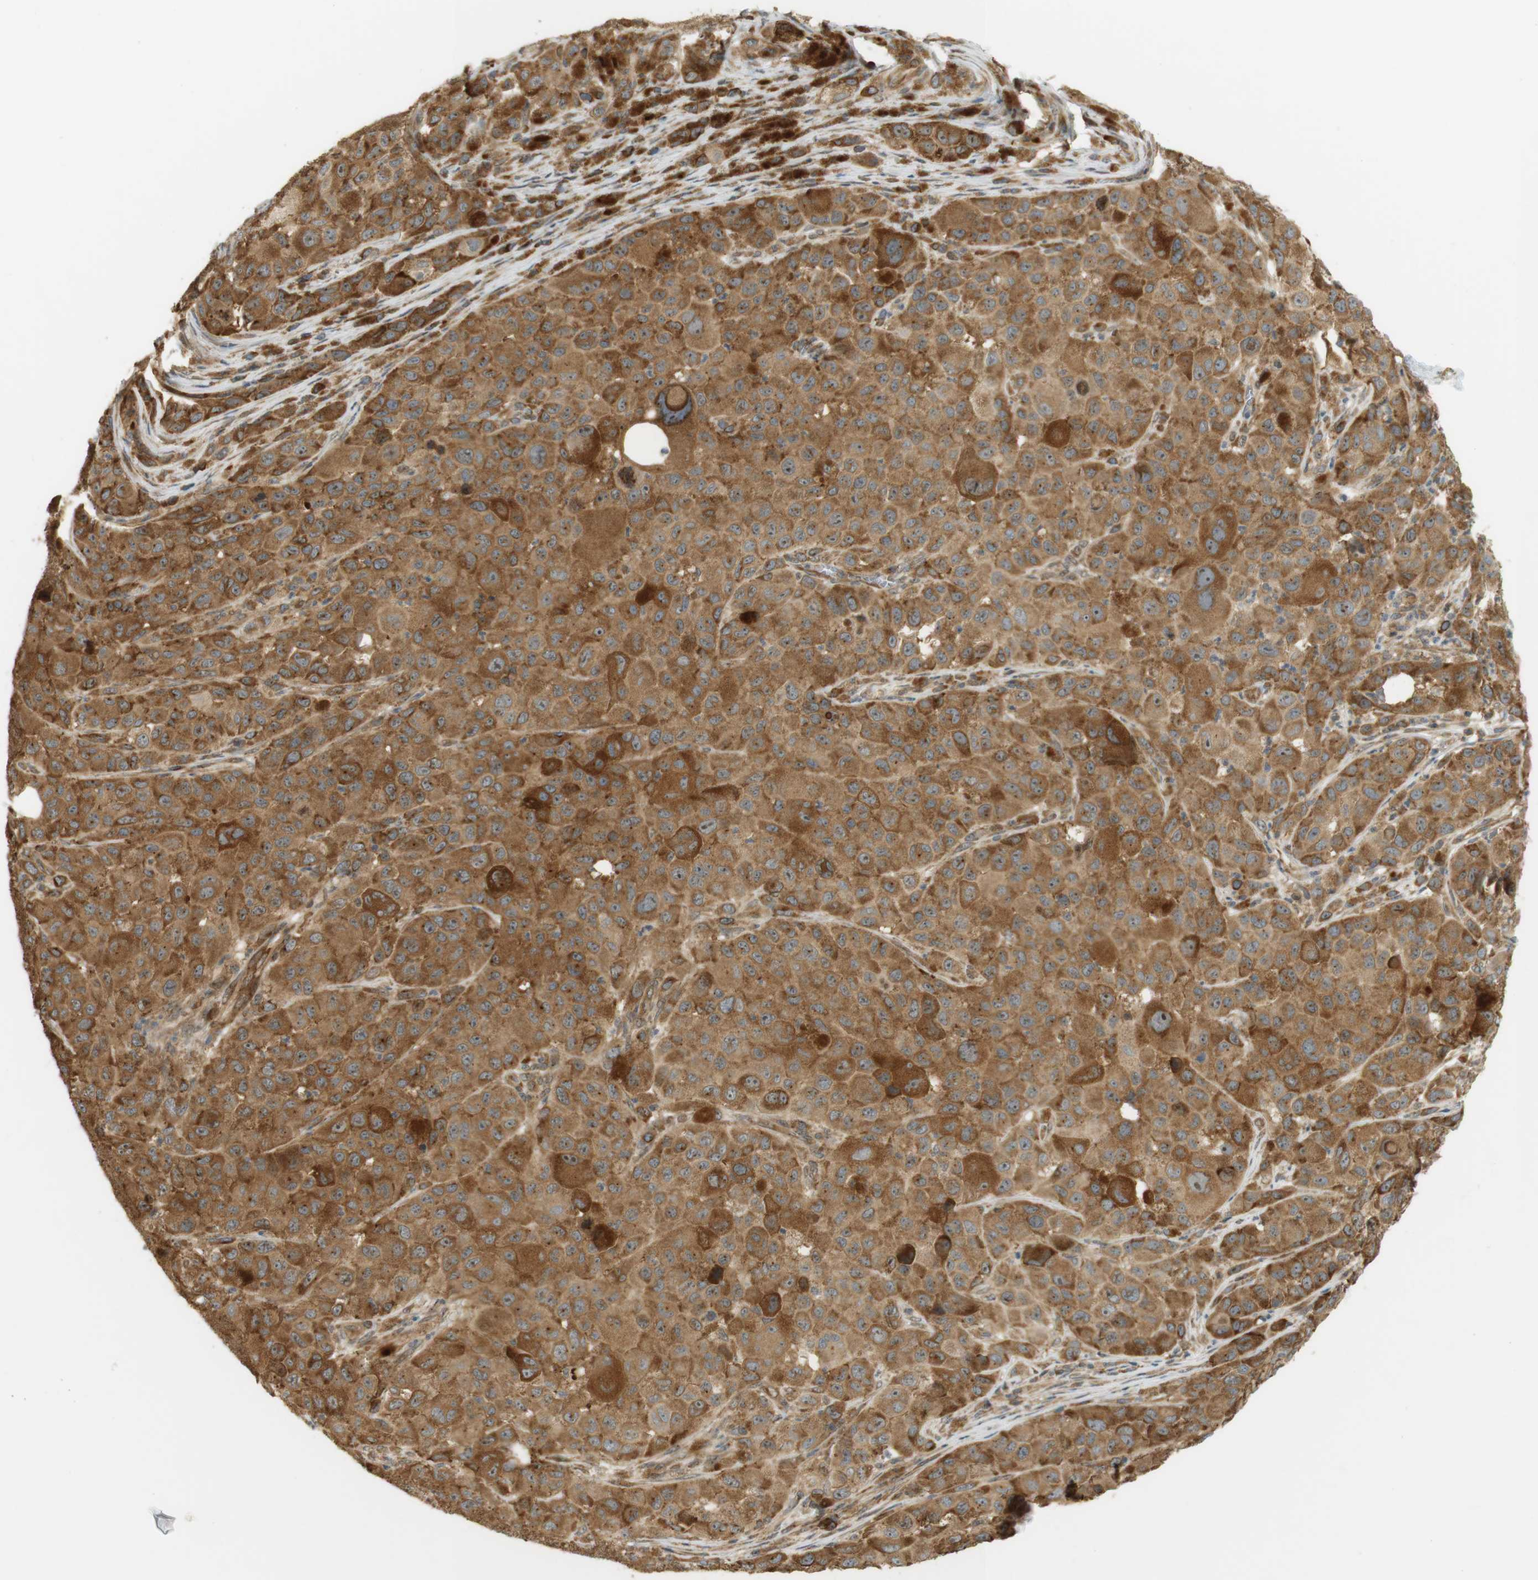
{"staining": {"intensity": "moderate", "quantity": ">75%", "location": "cytoplasmic/membranous,nuclear"}, "tissue": "melanoma", "cell_type": "Tumor cells", "image_type": "cancer", "snomed": [{"axis": "morphology", "description": "Malignant melanoma, NOS"}, {"axis": "topography", "description": "Skin"}], "caption": "The photomicrograph reveals immunohistochemical staining of malignant melanoma. There is moderate cytoplasmic/membranous and nuclear expression is present in about >75% of tumor cells. The staining was performed using DAB to visualize the protein expression in brown, while the nuclei were stained in blue with hematoxylin (Magnification: 20x).", "gene": "PA2G4", "patient": {"sex": "male", "age": 96}}